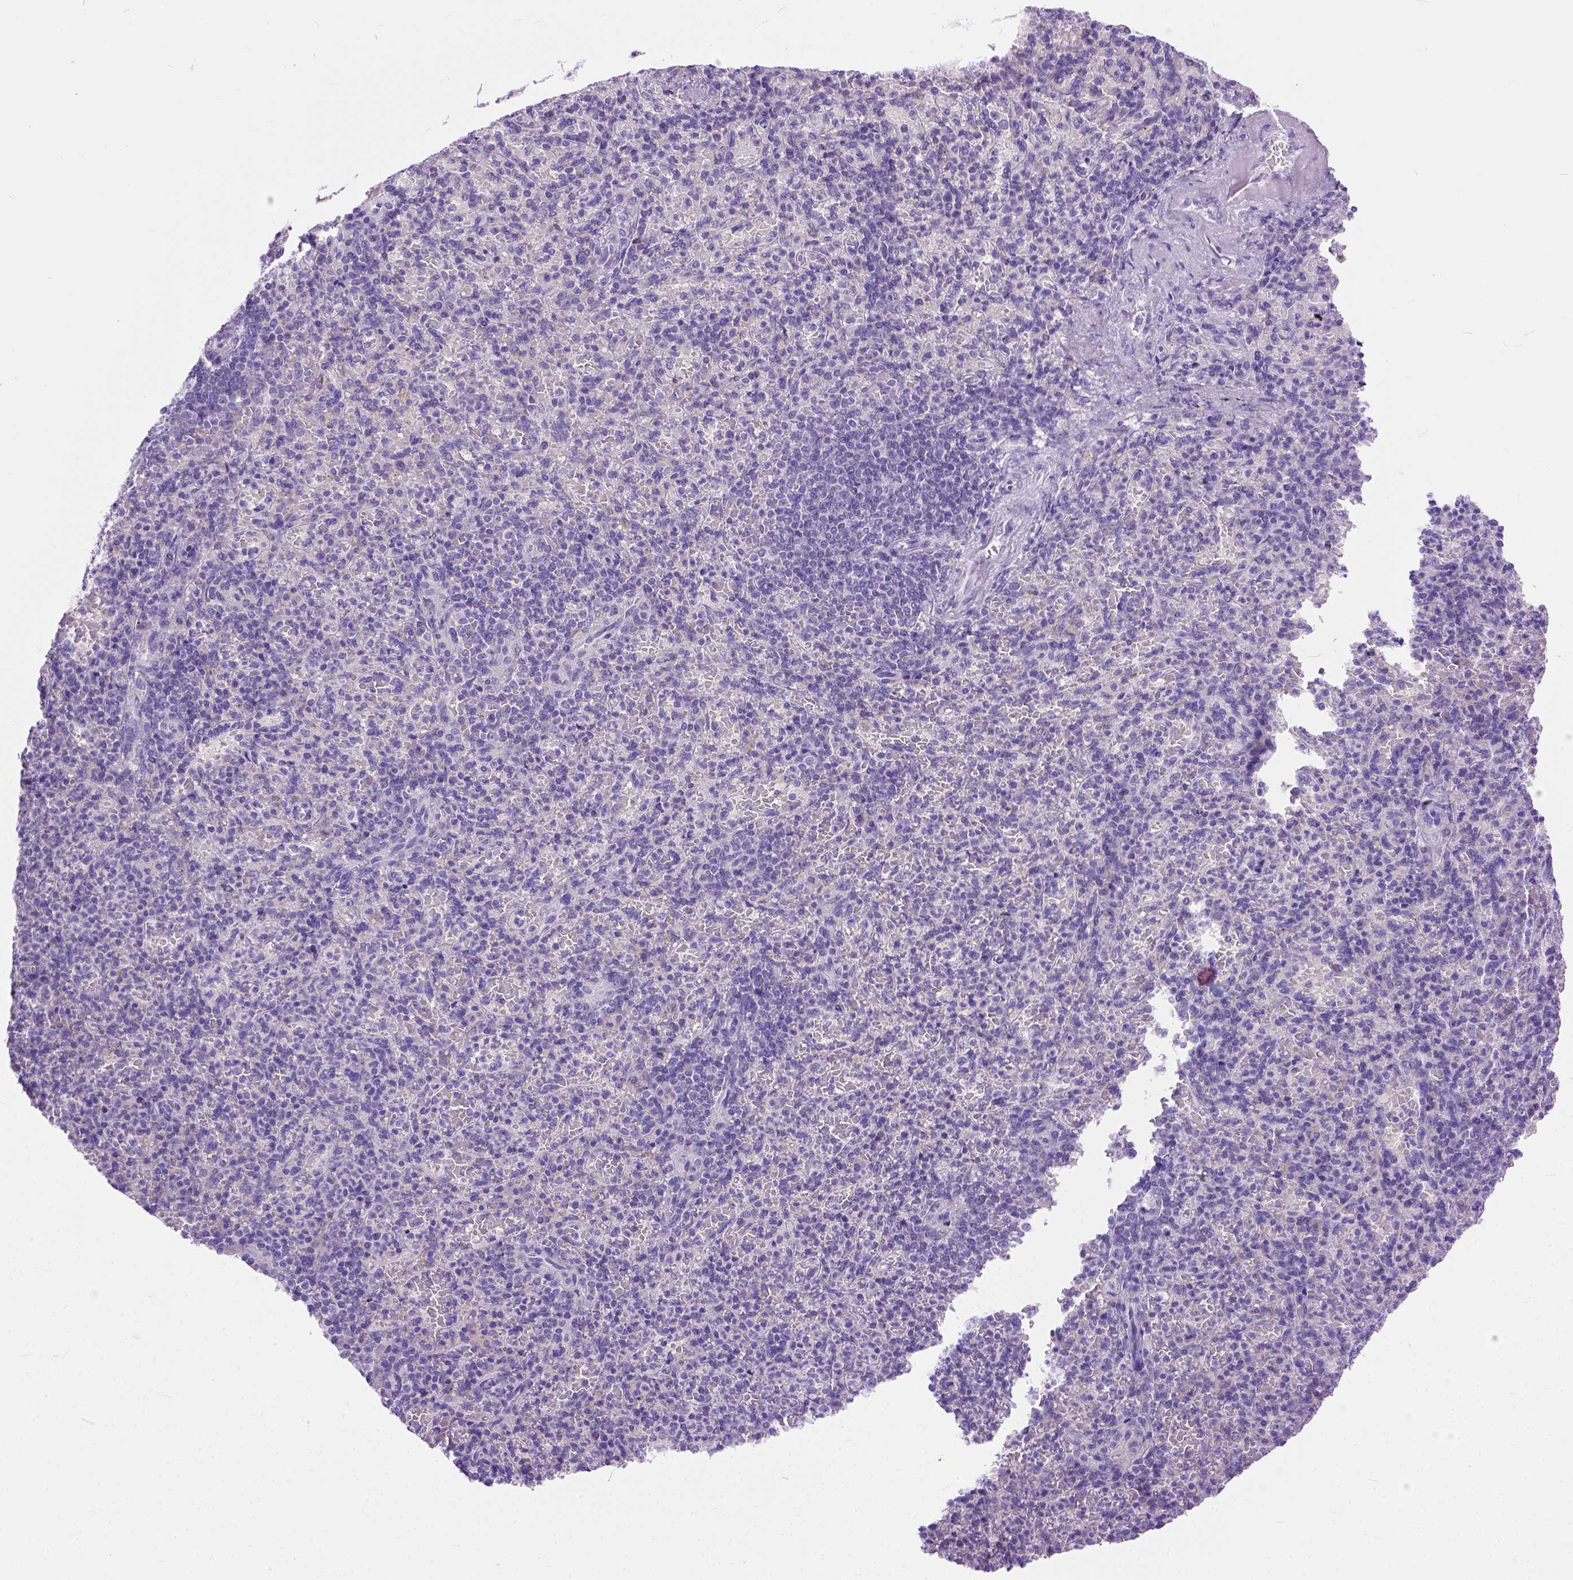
{"staining": {"intensity": "negative", "quantity": "none", "location": "none"}, "tissue": "spleen", "cell_type": "Cells in red pulp", "image_type": "normal", "snomed": [{"axis": "morphology", "description": "Normal tissue, NOS"}, {"axis": "topography", "description": "Spleen"}], "caption": "The micrograph displays no significant expression in cells in red pulp of spleen.", "gene": "ODAD3", "patient": {"sex": "female", "age": 74}}